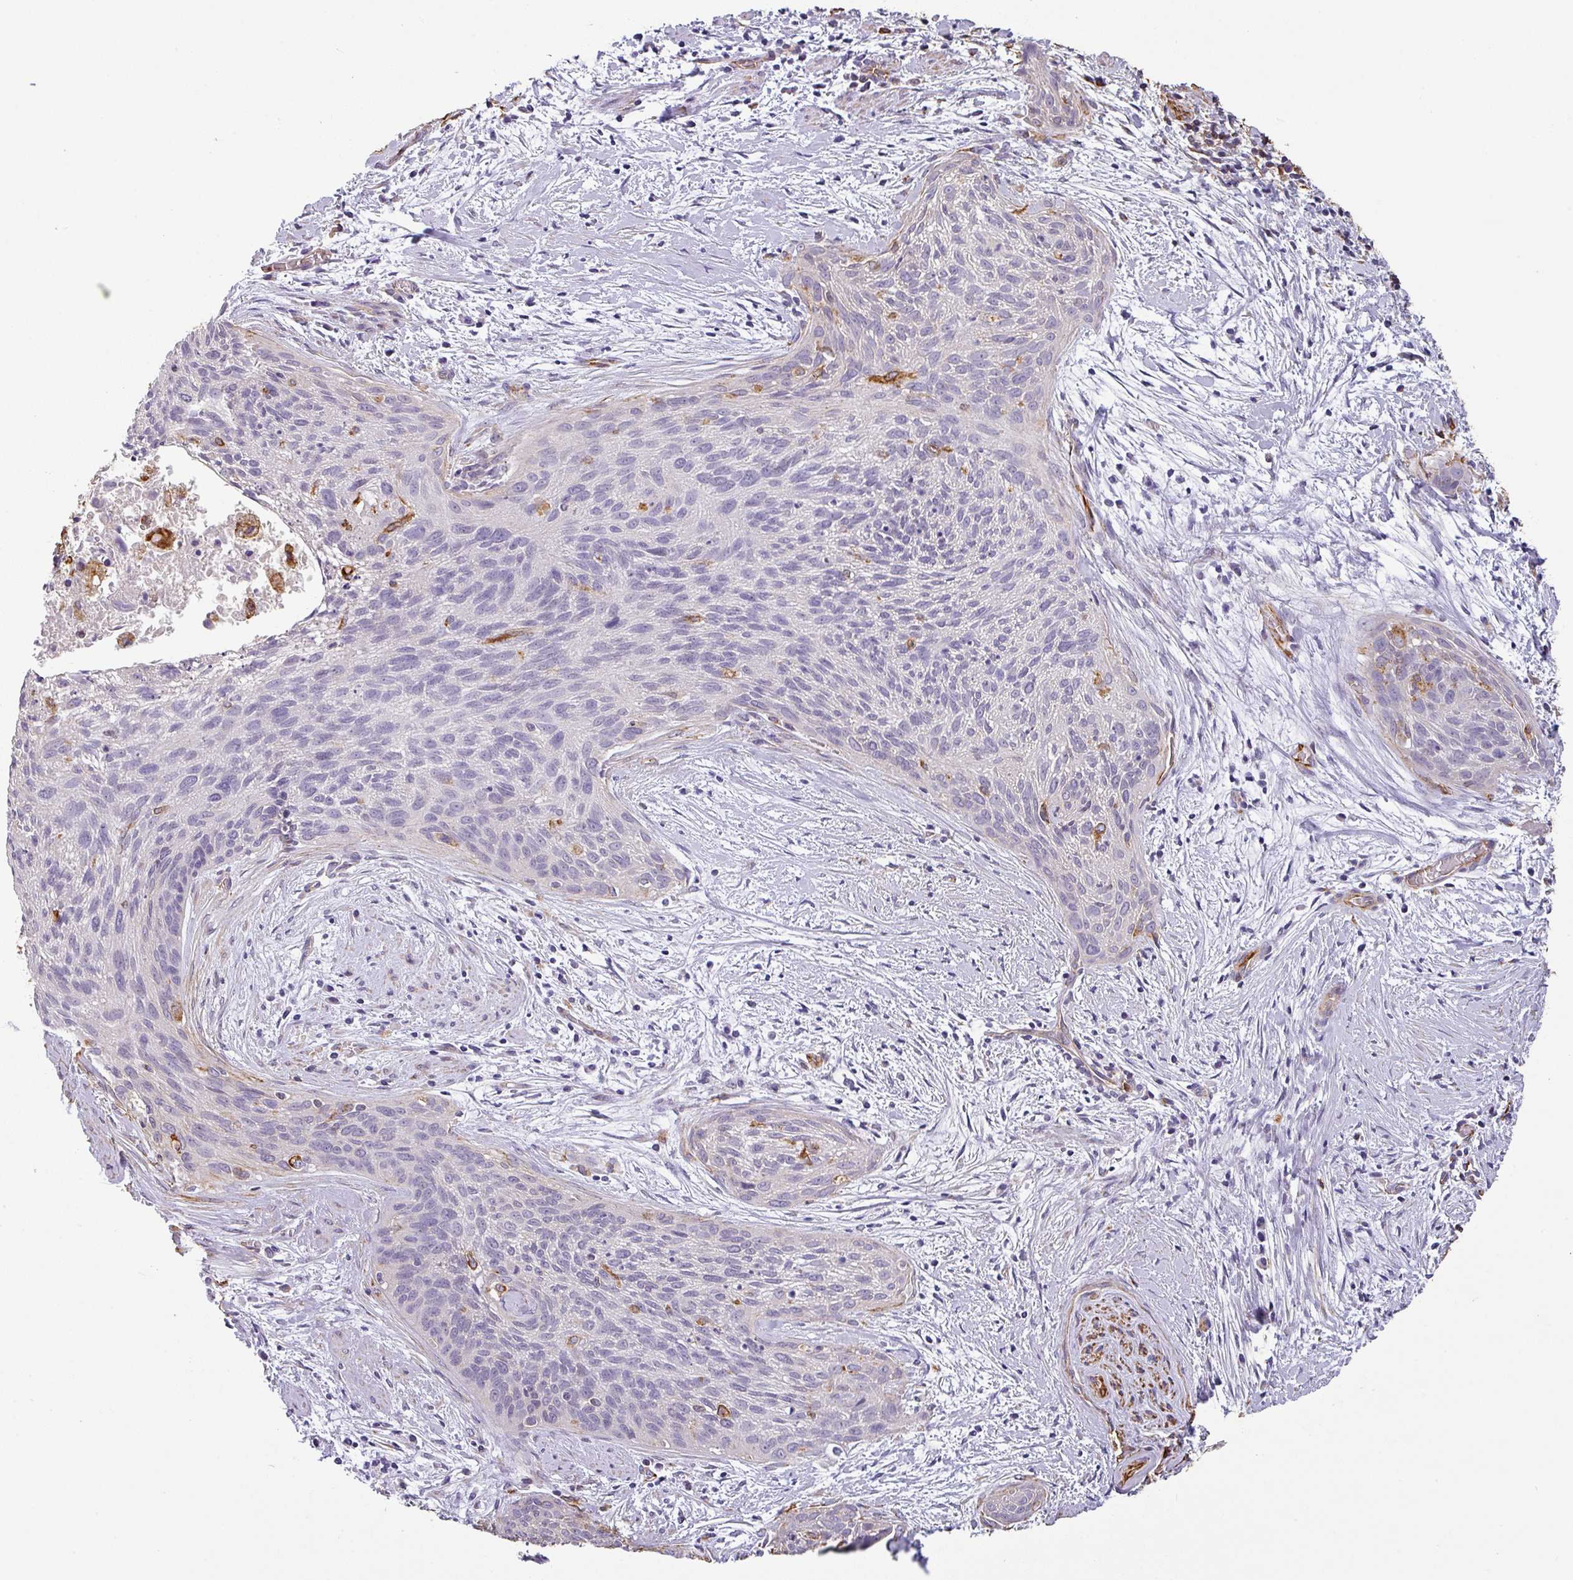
{"staining": {"intensity": "moderate", "quantity": "<25%", "location": "cytoplasmic/membranous"}, "tissue": "cervical cancer", "cell_type": "Tumor cells", "image_type": "cancer", "snomed": [{"axis": "morphology", "description": "Squamous cell carcinoma, NOS"}, {"axis": "topography", "description": "Cervix"}], "caption": "IHC histopathology image of cervical cancer stained for a protein (brown), which reveals low levels of moderate cytoplasmic/membranous staining in about <25% of tumor cells.", "gene": "ZNF280C", "patient": {"sex": "female", "age": 55}}